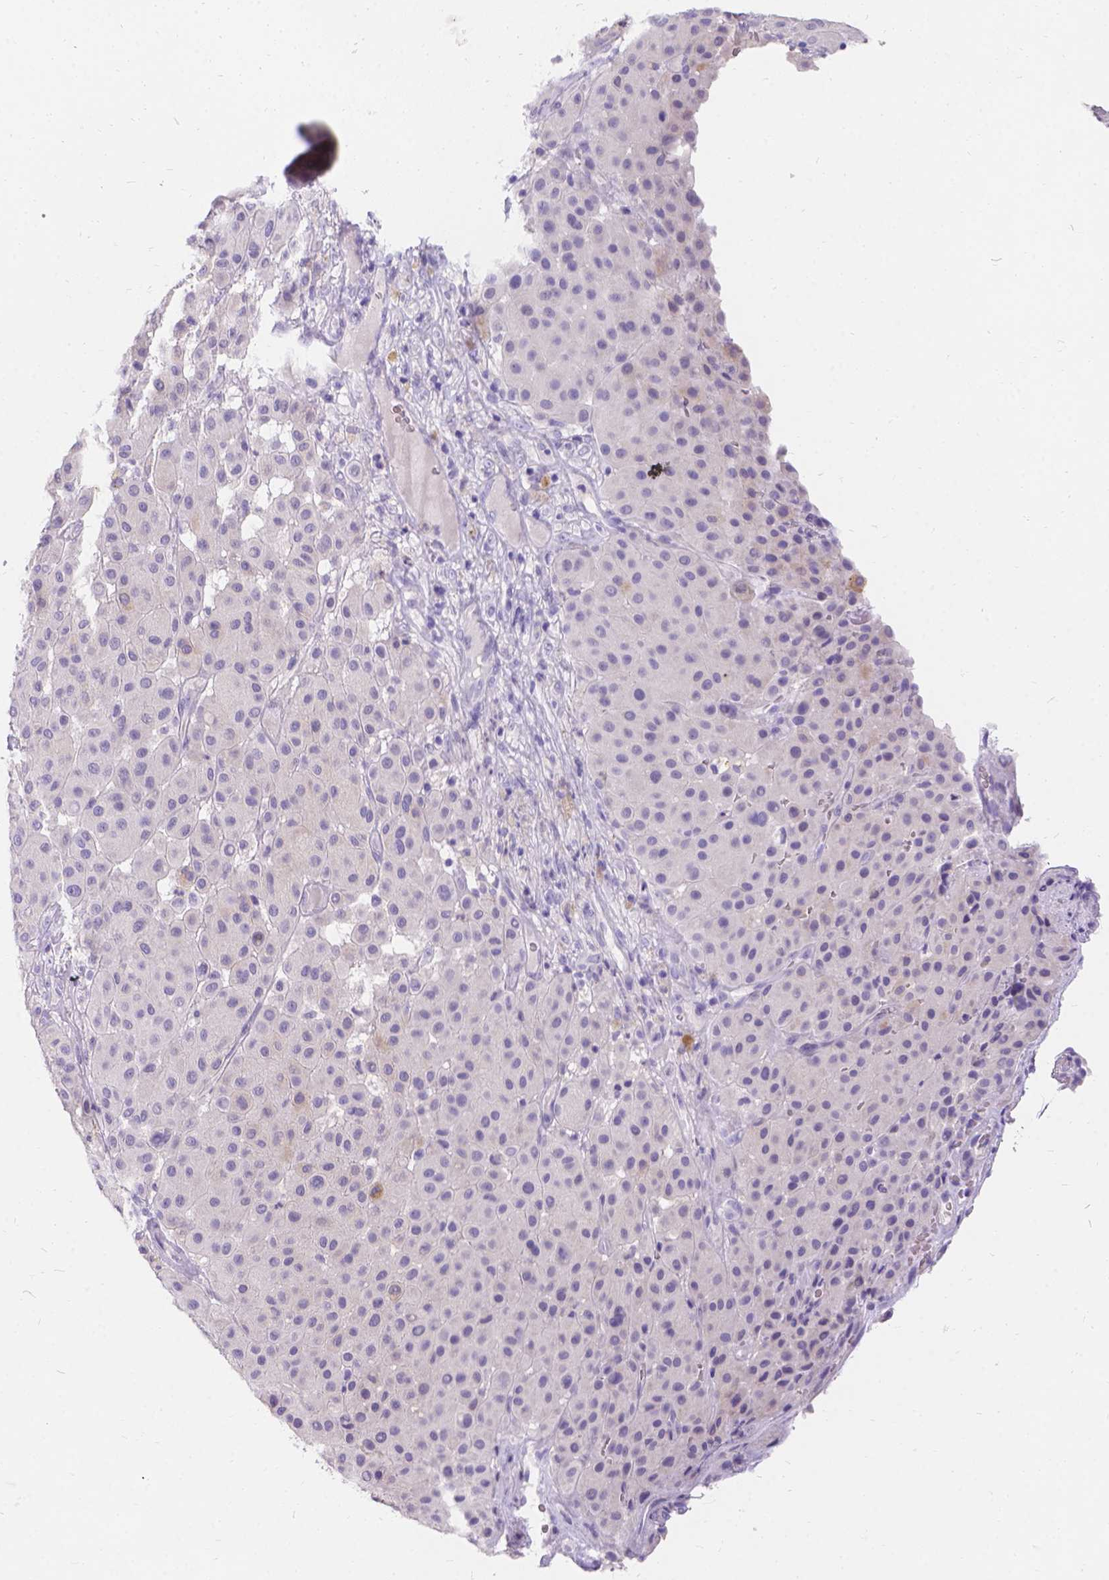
{"staining": {"intensity": "negative", "quantity": "none", "location": "none"}, "tissue": "melanoma", "cell_type": "Tumor cells", "image_type": "cancer", "snomed": [{"axis": "morphology", "description": "Malignant melanoma, Metastatic site"}, {"axis": "topography", "description": "Smooth muscle"}], "caption": "Photomicrograph shows no protein staining in tumor cells of malignant melanoma (metastatic site) tissue. (DAB (3,3'-diaminobenzidine) immunohistochemistry (IHC) with hematoxylin counter stain).", "gene": "GNRHR", "patient": {"sex": "male", "age": 41}}